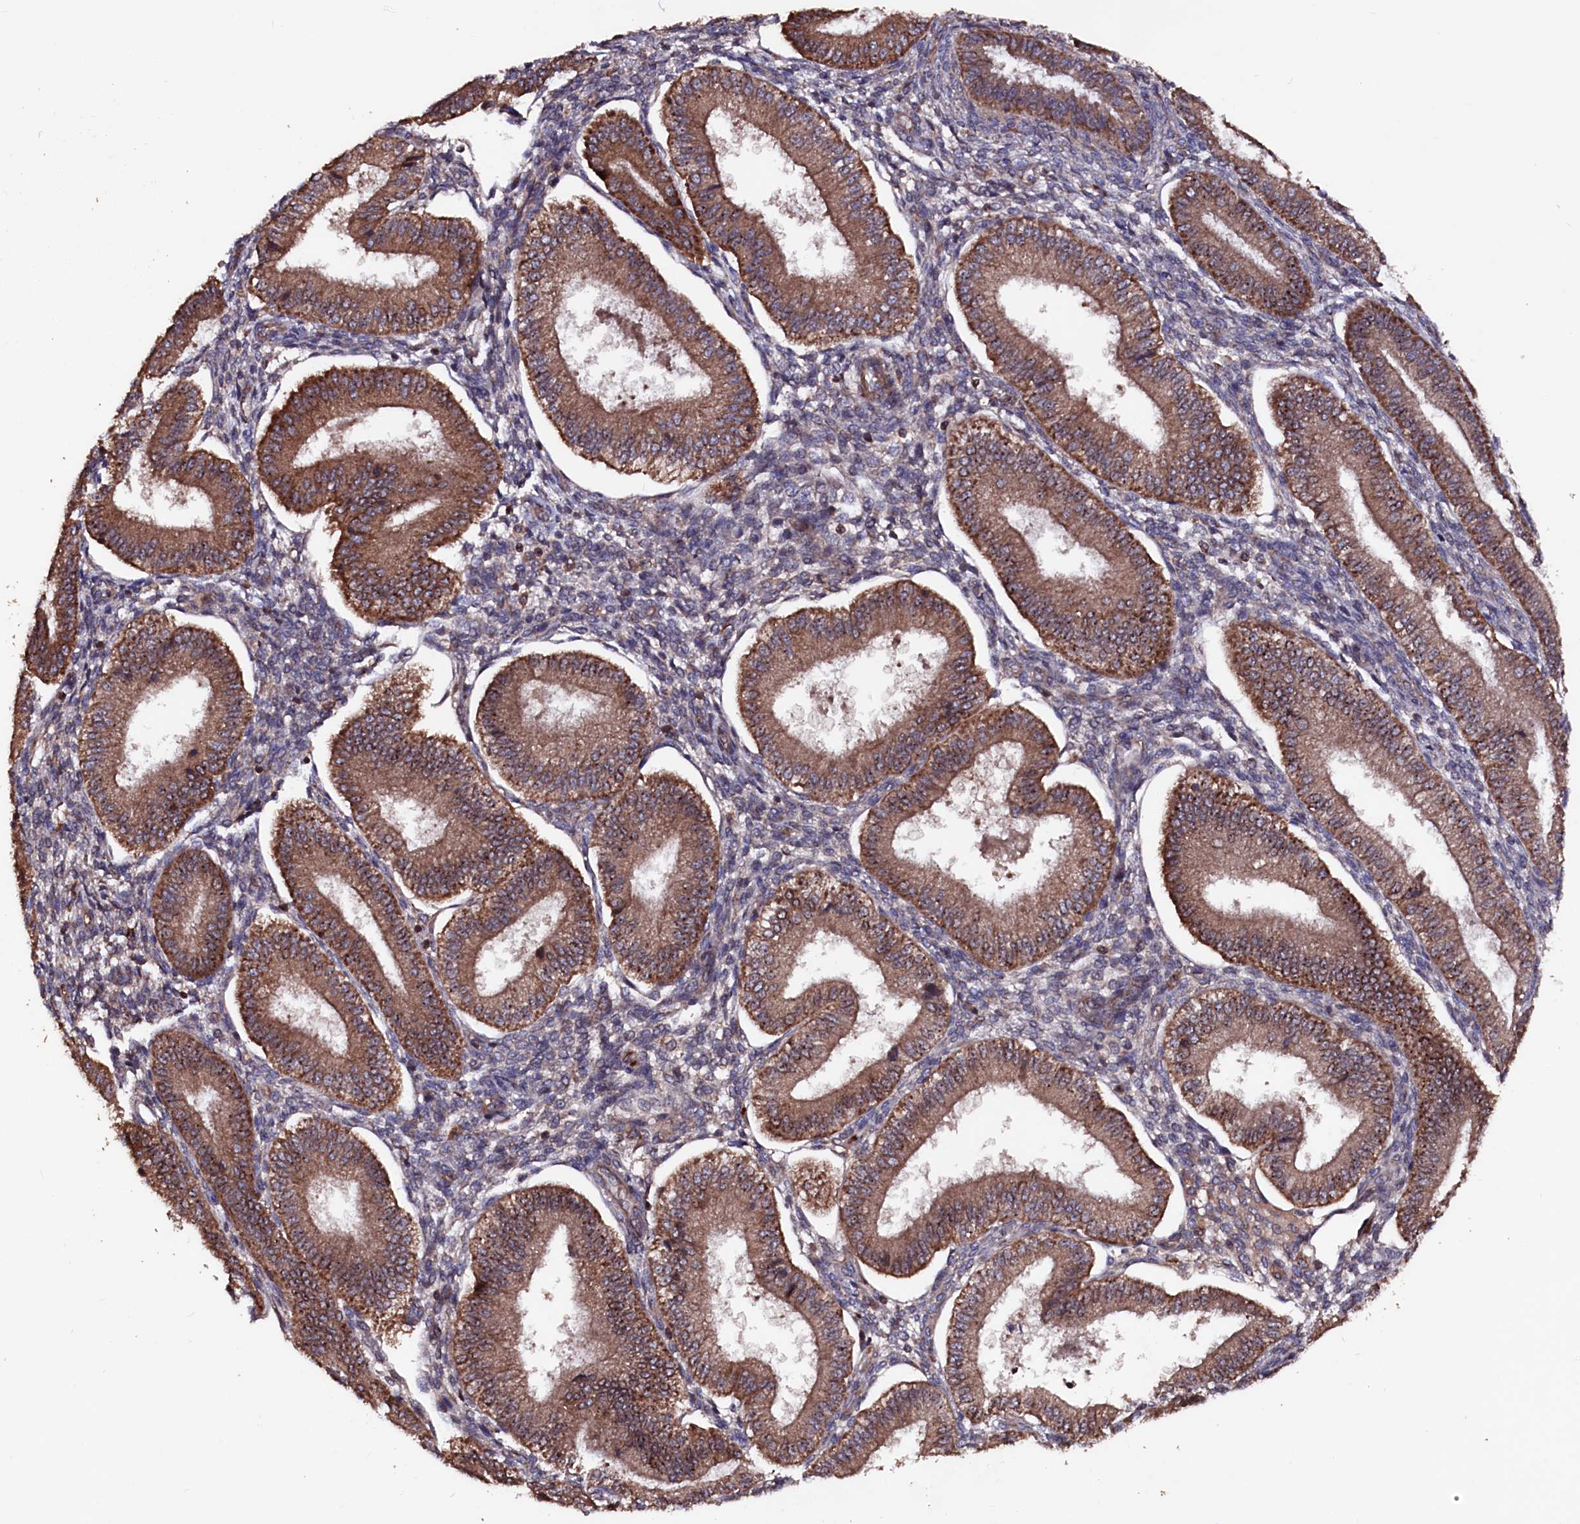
{"staining": {"intensity": "moderate", "quantity": "<25%", "location": "cytoplasmic/membranous"}, "tissue": "endometrium", "cell_type": "Cells in endometrial stroma", "image_type": "normal", "snomed": [{"axis": "morphology", "description": "Normal tissue, NOS"}, {"axis": "topography", "description": "Endometrium"}], "caption": "Brown immunohistochemical staining in normal endometrium exhibits moderate cytoplasmic/membranous expression in approximately <25% of cells in endometrial stroma.", "gene": "MYO1H", "patient": {"sex": "female", "age": 39}}